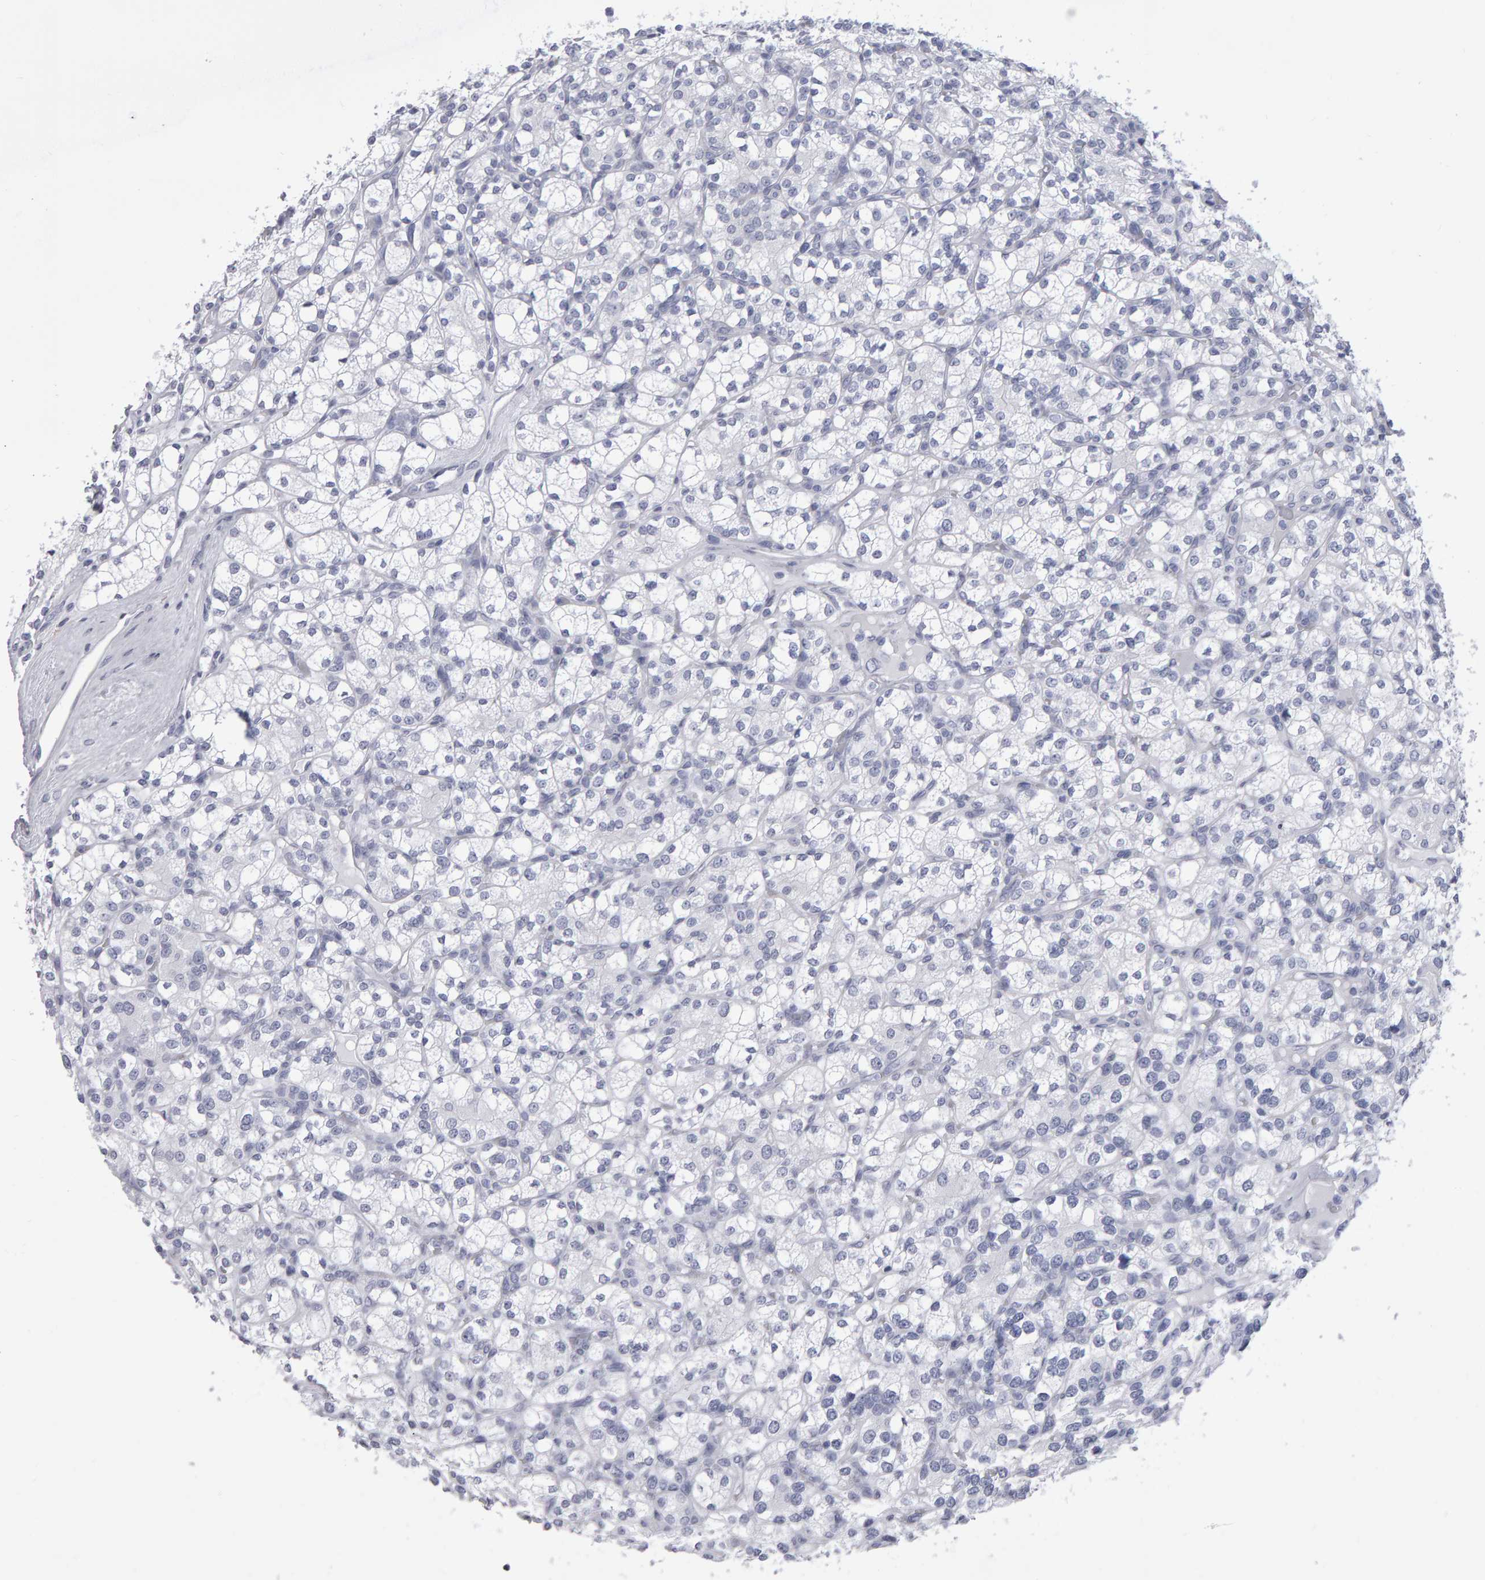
{"staining": {"intensity": "negative", "quantity": "none", "location": "none"}, "tissue": "renal cancer", "cell_type": "Tumor cells", "image_type": "cancer", "snomed": [{"axis": "morphology", "description": "Adenocarcinoma, NOS"}, {"axis": "topography", "description": "Kidney"}], "caption": "The micrograph reveals no staining of tumor cells in adenocarcinoma (renal).", "gene": "NCDN", "patient": {"sex": "male", "age": 77}}